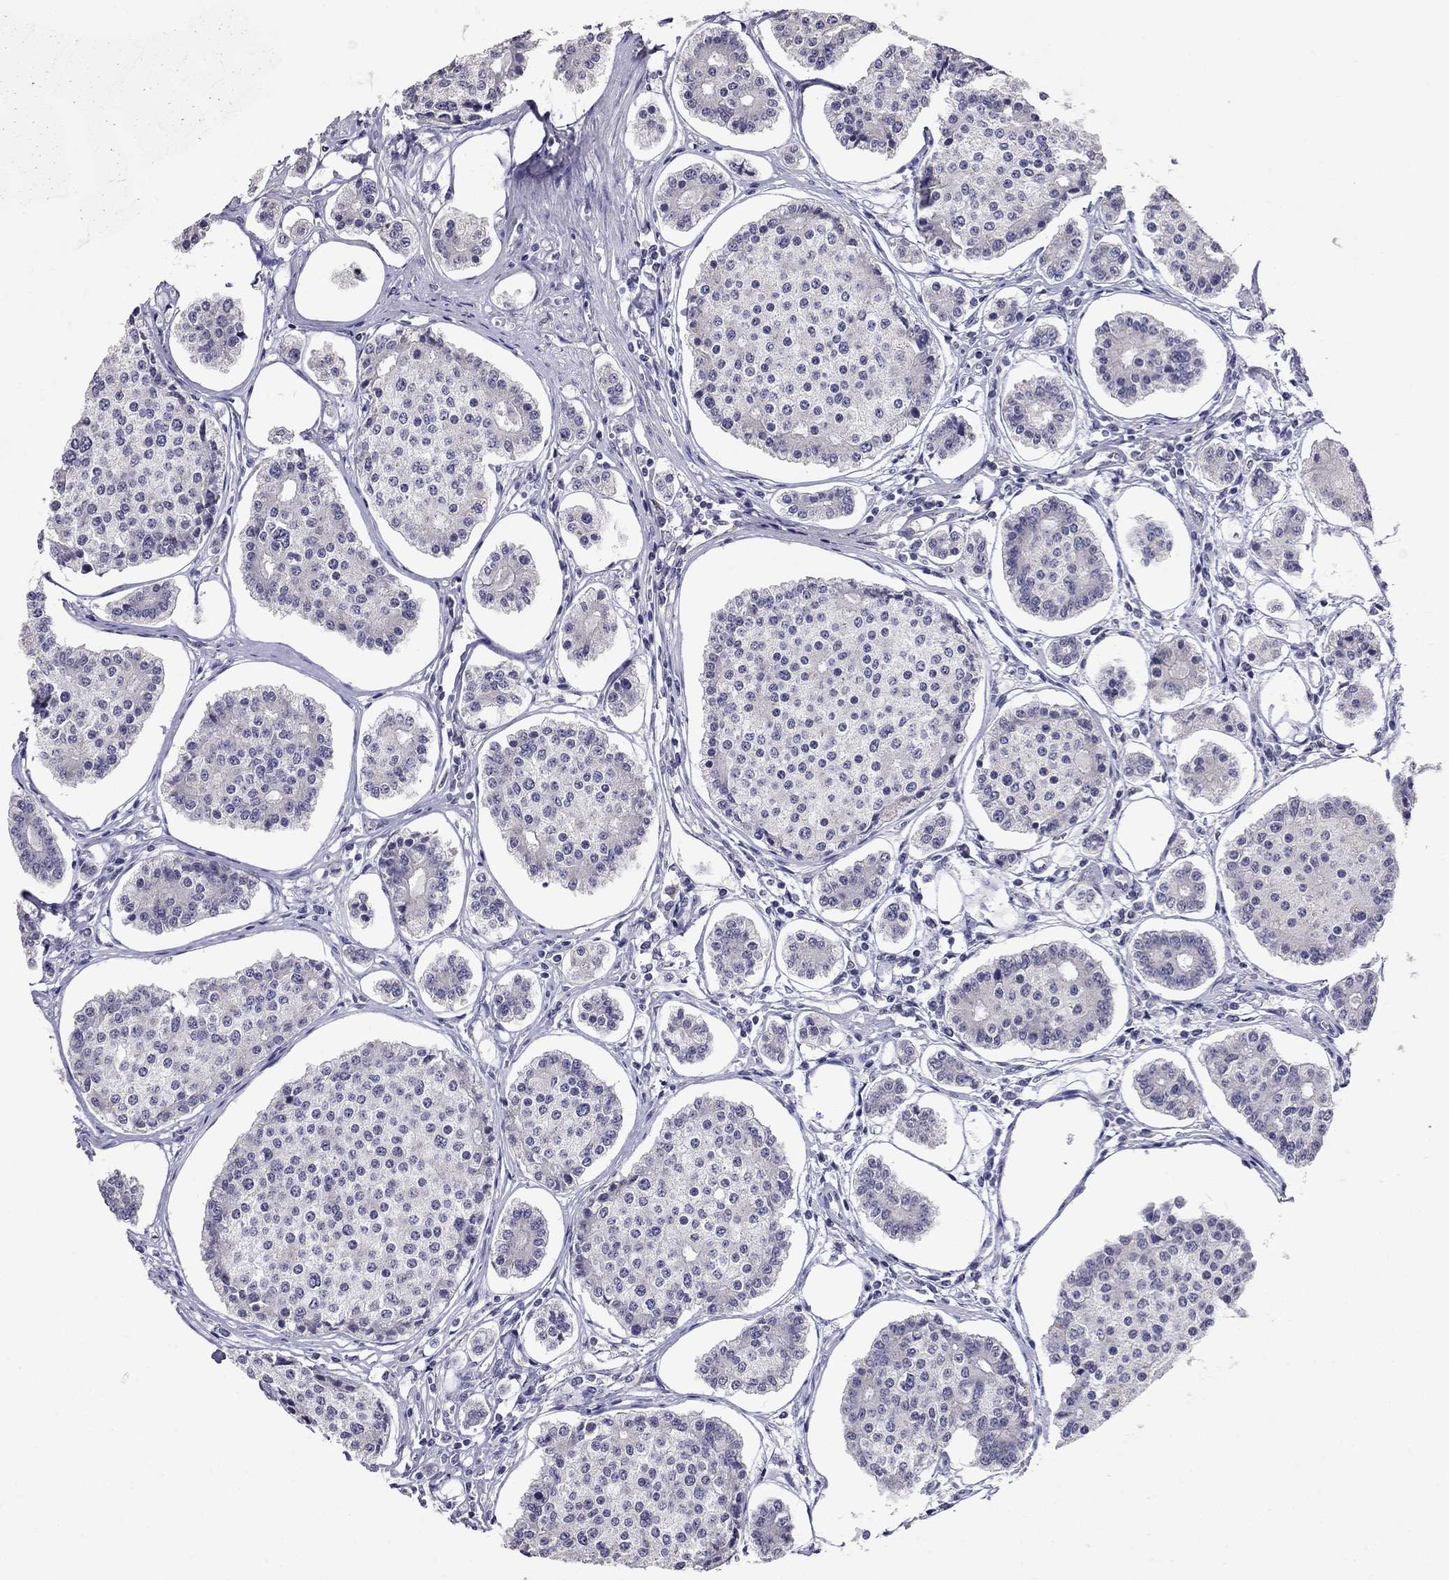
{"staining": {"intensity": "negative", "quantity": "none", "location": "none"}, "tissue": "carcinoid", "cell_type": "Tumor cells", "image_type": "cancer", "snomed": [{"axis": "morphology", "description": "Carcinoid, malignant, NOS"}, {"axis": "topography", "description": "Small intestine"}], "caption": "The image shows no staining of tumor cells in carcinoid (malignant).", "gene": "MYO3B", "patient": {"sex": "female", "age": 65}}